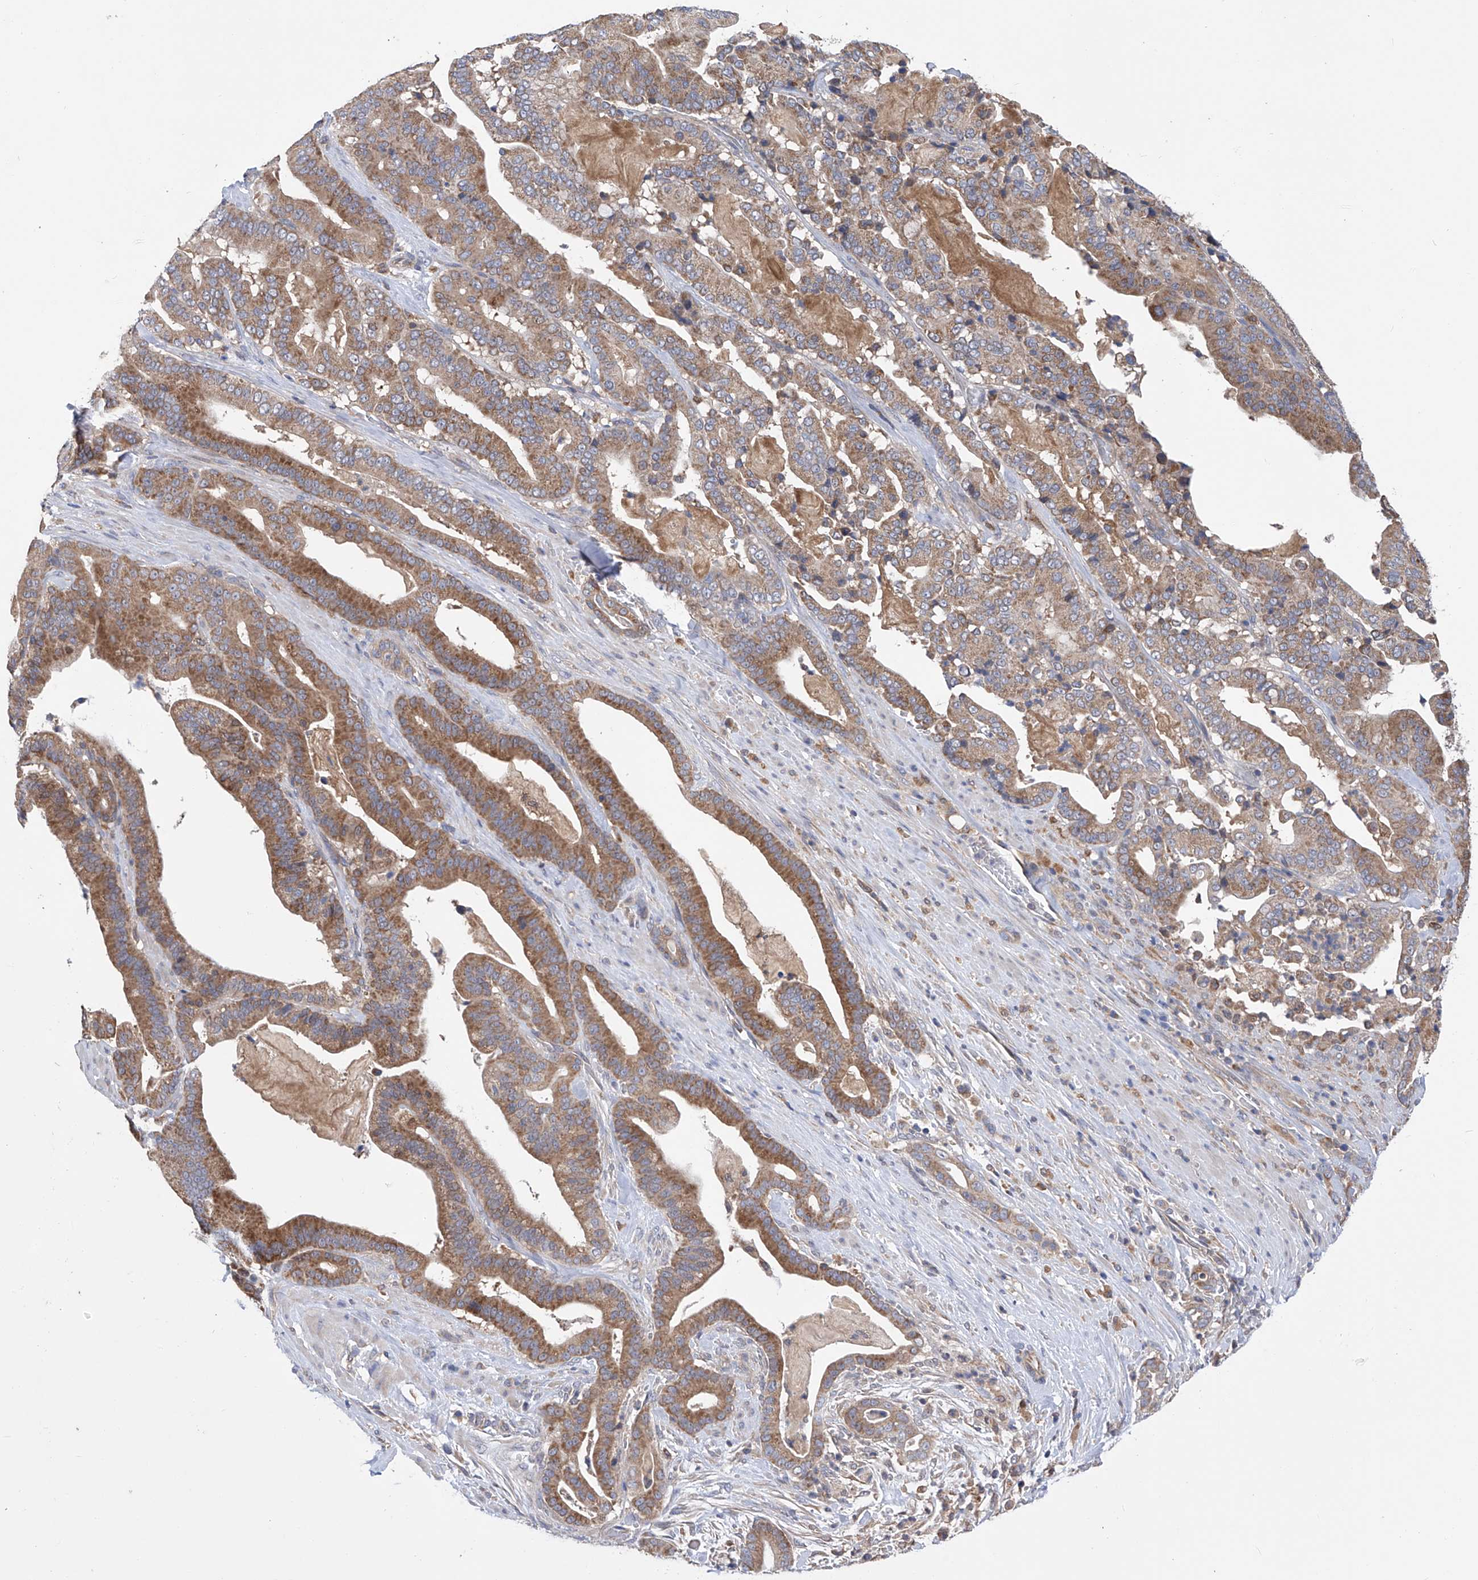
{"staining": {"intensity": "moderate", "quantity": ">75%", "location": "cytoplasmic/membranous"}, "tissue": "pancreatic cancer", "cell_type": "Tumor cells", "image_type": "cancer", "snomed": [{"axis": "morphology", "description": "Adenocarcinoma, NOS"}, {"axis": "topography", "description": "Pancreas"}], "caption": "High-power microscopy captured an immunohistochemistry (IHC) histopathology image of pancreatic cancer, revealing moderate cytoplasmic/membranous expression in approximately >75% of tumor cells.", "gene": "SPATA20", "patient": {"sex": "male", "age": 63}}